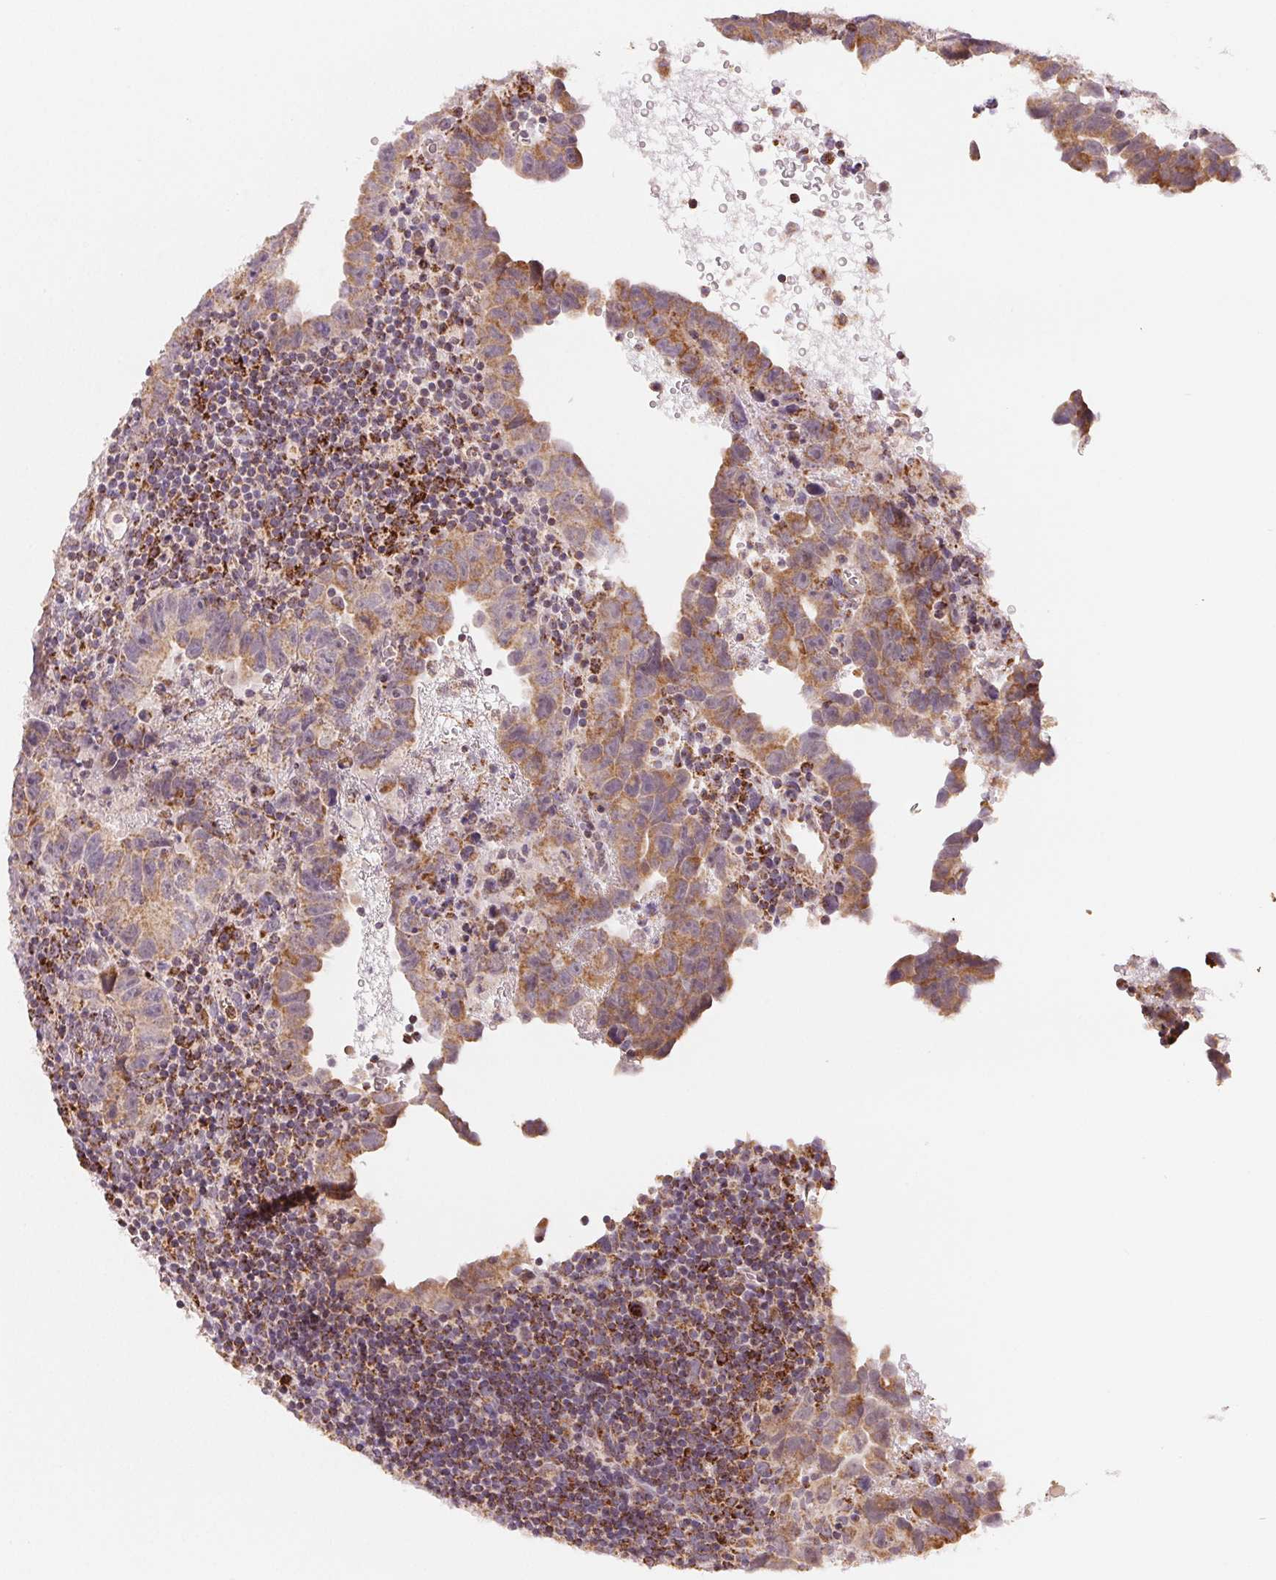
{"staining": {"intensity": "moderate", "quantity": ">75%", "location": "cytoplasmic/membranous"}, "tissue": "testis cancer", "cell_type": "Tumor cells", "image_type": "cancer", "snomed": [{"axis": "morphology", "description": "Carcinoma, Embryonal, NOS"}, {"axis": "topography", "description": "Testis"}], "caption": "A high-resolution histopathology image shows IHC staining of testis cancer, which shows moderate cytoplasmic/membranous expression in approximately >75% of tumor cells. The protein is shown in brown color, while the nuclei are stained blue.", "gene": "HINT2", "patient": {"sex": "male", "age": 24}}